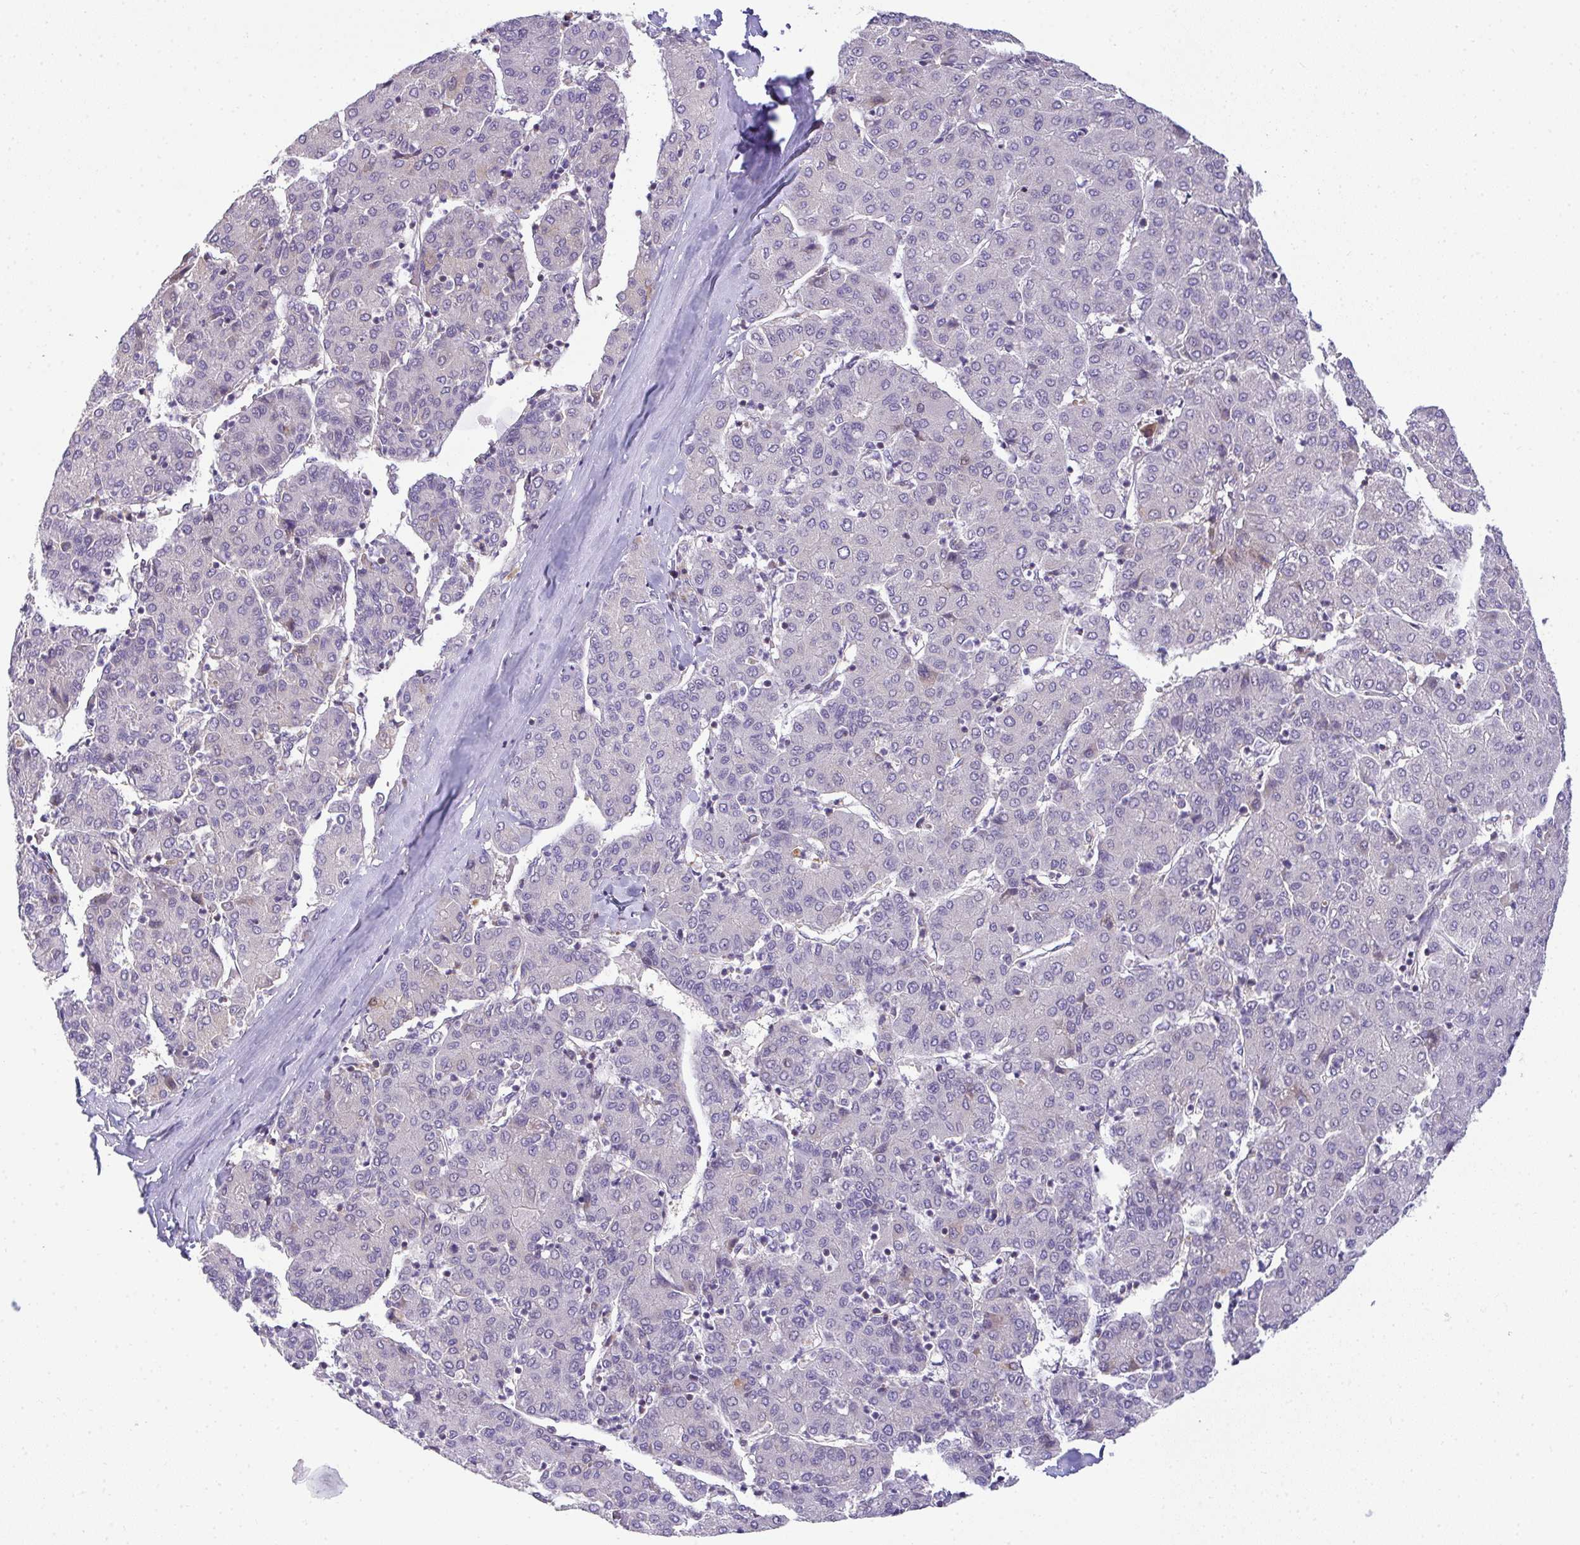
{"staining": {"intensity": "negative", "quantity": "none", "location": "none"}, "tissue": "liver cancer", "cell_type": "Tumor cells", "image_type": "cancer", "snomed": [{"axis": "morphology", "description": "Carcinoma, Hepatocellular, NOS"}, {"axis": "topography", "description": "Liver"}], "caption": "Tumor cells are negative for brown protein staining in liver hepatocellular carcinoma. (DAB immunohistochemistry visualized using brightfield microscopy, high magnification).", "gene": "SRRM4", "patient": {"sex": "male", "age": 65}}